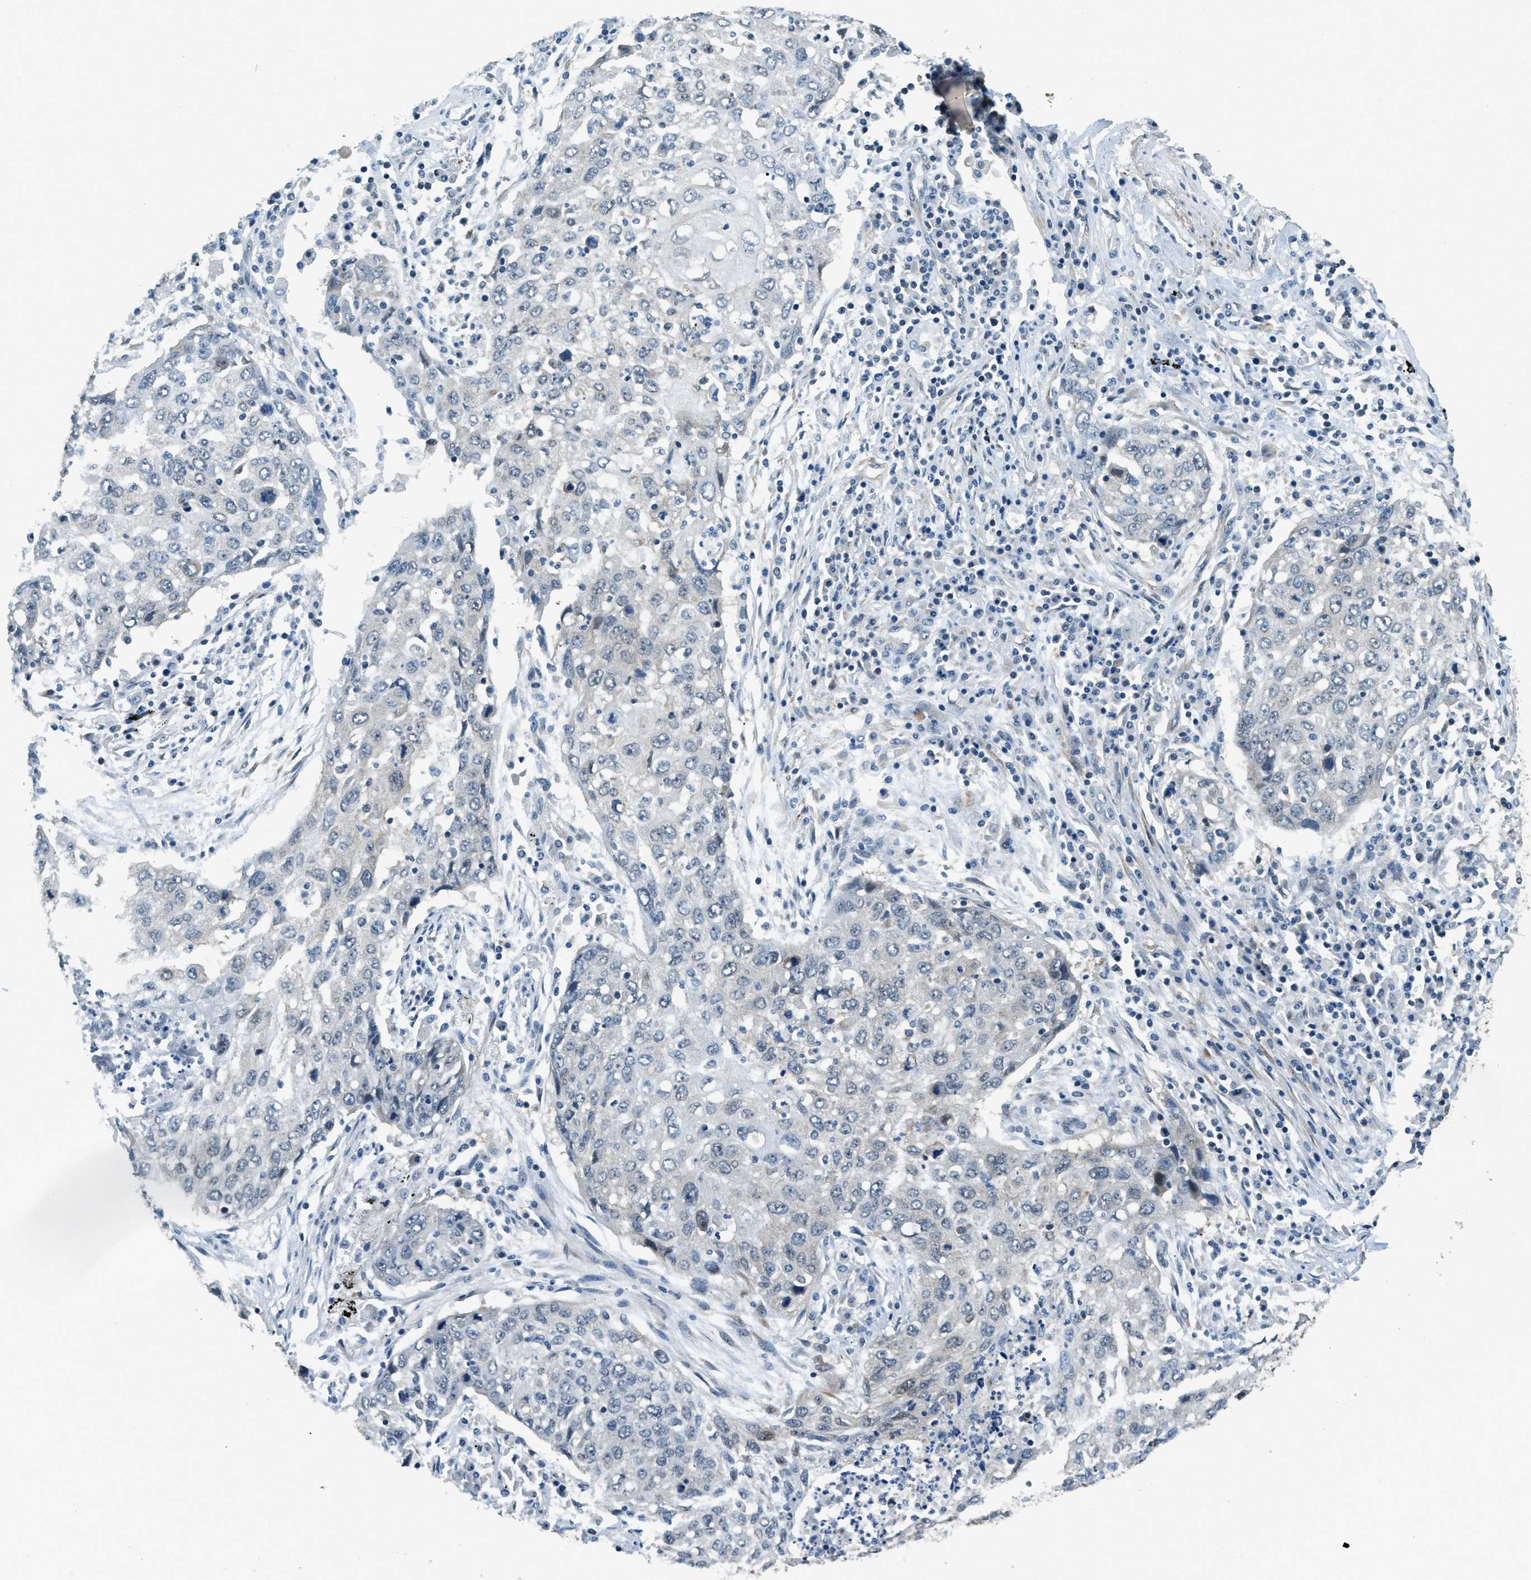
{"staining": {"intensity": "negative", "quantity": "none", "location": "none"}, "tissue": "lung cancer", "cell_type": "Tumor cells", "image_type": "cancer", "snomed": [{"axis": "morphology", "description": "Squamous cell carcinoma, NOS"}, {"axis": "topography", "description": "Lung"}], "caption": "This image is of lung cancer (squamous cell carcinoma) stained with IHC to label a protein in brown with the nuclei are counter-stained blue. There is no positivity in tumor cells.", "gene": "NUDCD3", "patient": {"sex": "female", "age": 63}}